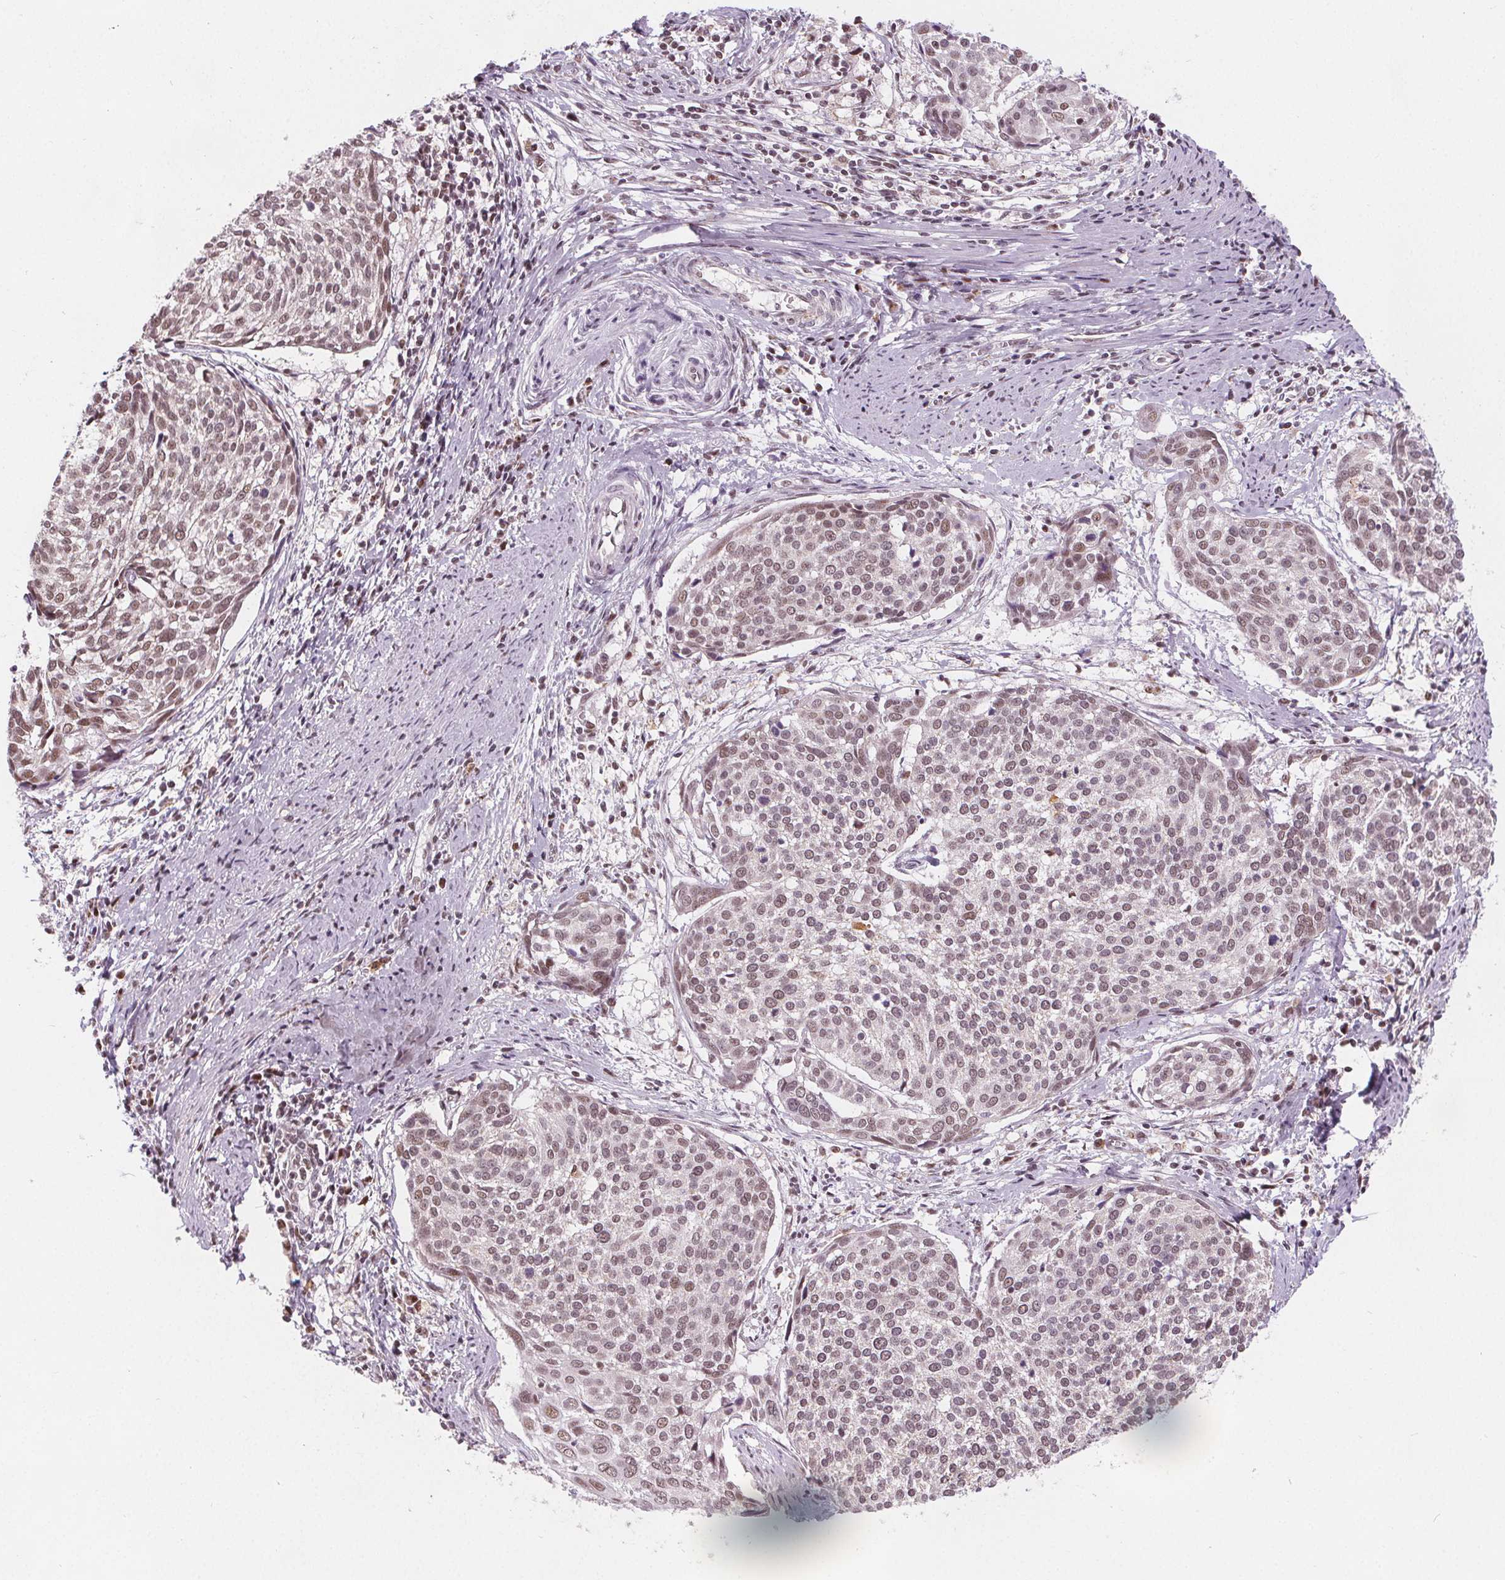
{"staining": {"intensity": "moderate", "quantity": ">75%", "location": "nuclear"}, "tissue": "cervical cancer", "cell_type": "Tumor cells", "image_type": "cancer", "snomed": [{"axis": "morphology", "description": "Squamous cell carcinoma, NOS"}, {"axis": "topography", "description": "Cervix"}], "caption": "High-magnification brightfield microscopy of cervical squamous cell carcinoma stained with DAB (brown) and counterstained with hematoxylin (blue). tumor cells exhibit moderate nuclear staining is seen in about>75% of cells.", "gene": "DPM2", "patient": {"sex": "female", "age": 39}}